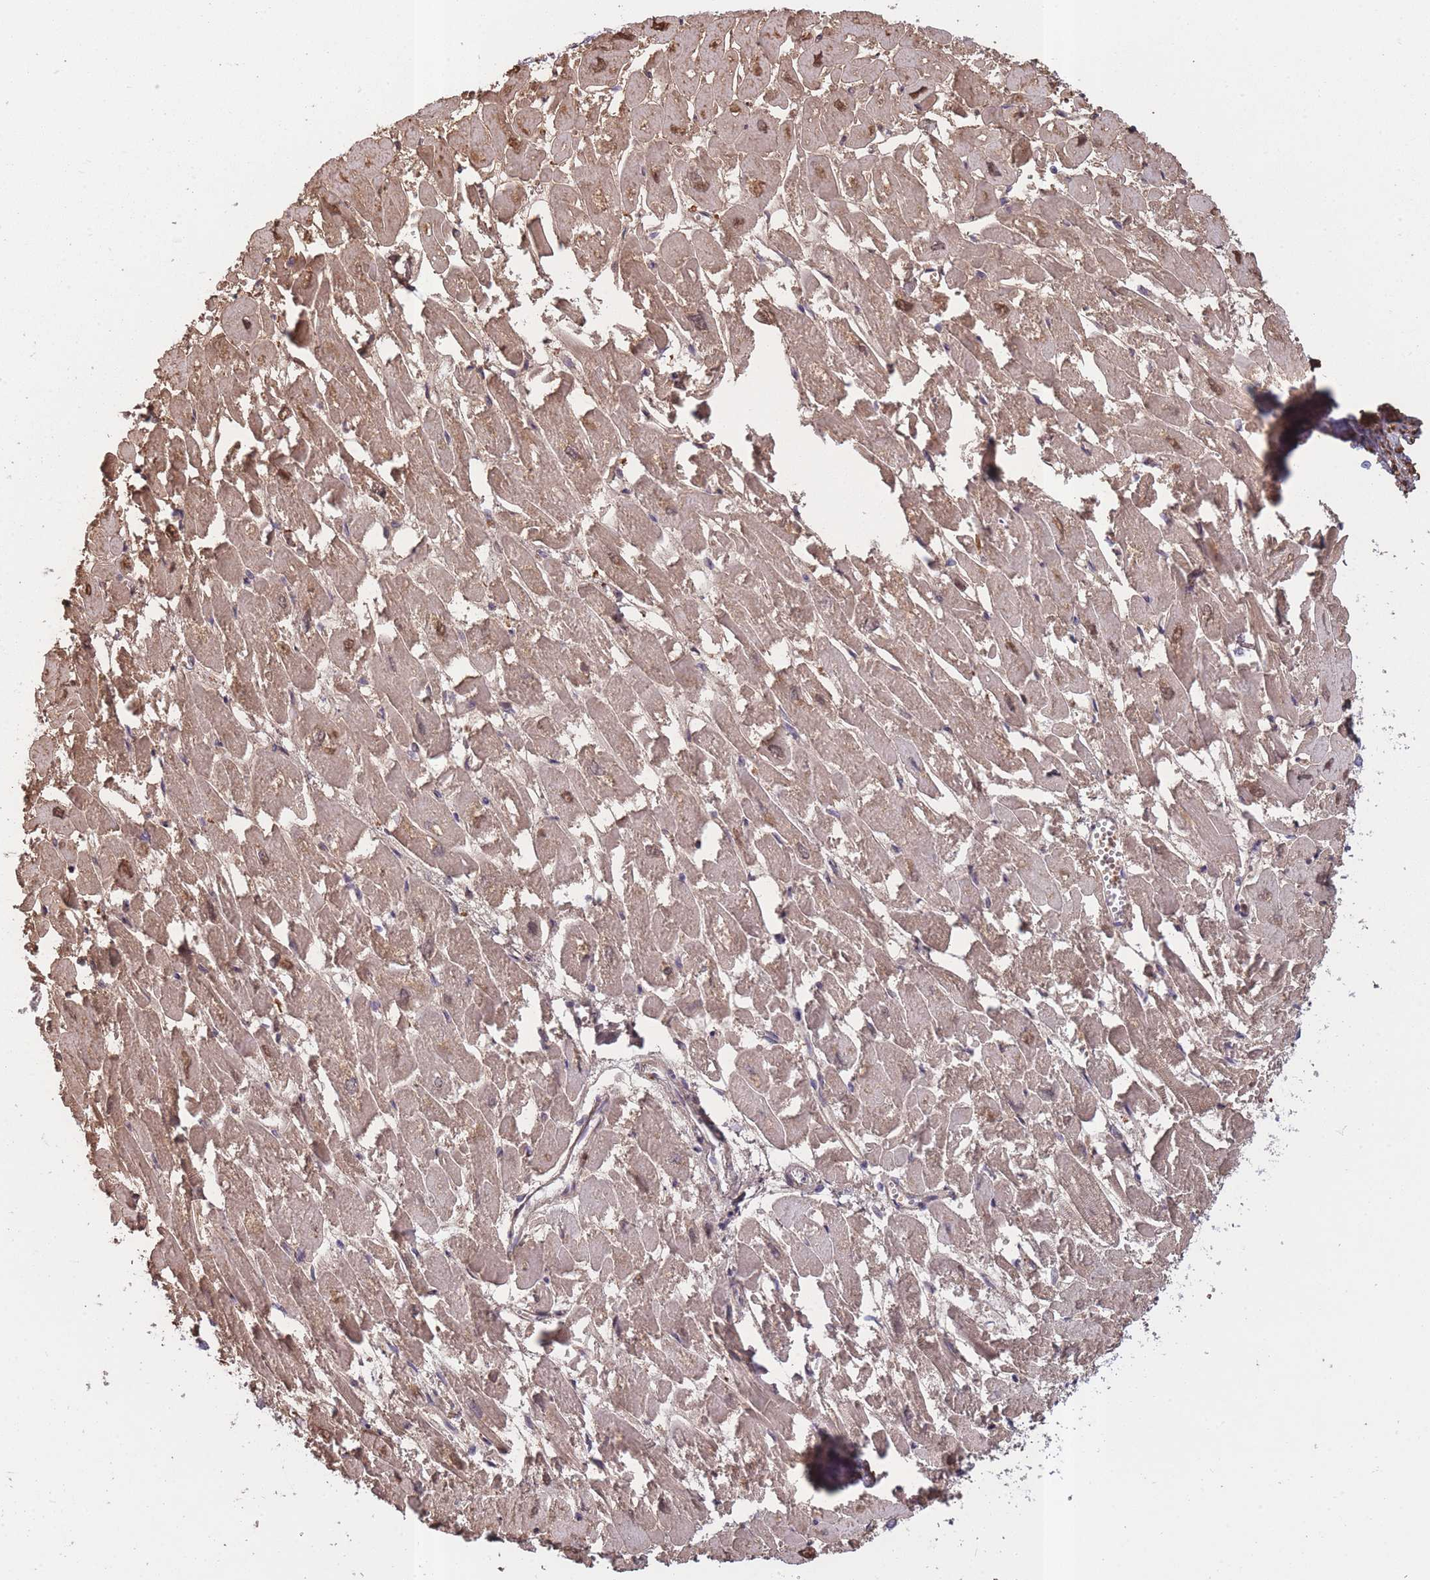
{"staining": {"intensity": "moderate", "quantity": ">75%", "location": "cytoplasmic/membranous,nuclear"}, "tissue": "heart muscle", "cell_type": "Cardiomyocytes", "image_type": "normal", "snomed": [{"axis": "morphology", "description": "Normal tissue, NOS"}, {"axis": "topography", "description": "Heart"}], "caption": "A brown stain shows moderate cytoplasmic/membranous,nuclear expression of a protein in cardiomyocytes of normal heart muscle.", "gene": "KAT2A", "patient": {"sex": "male", "age": 54}}